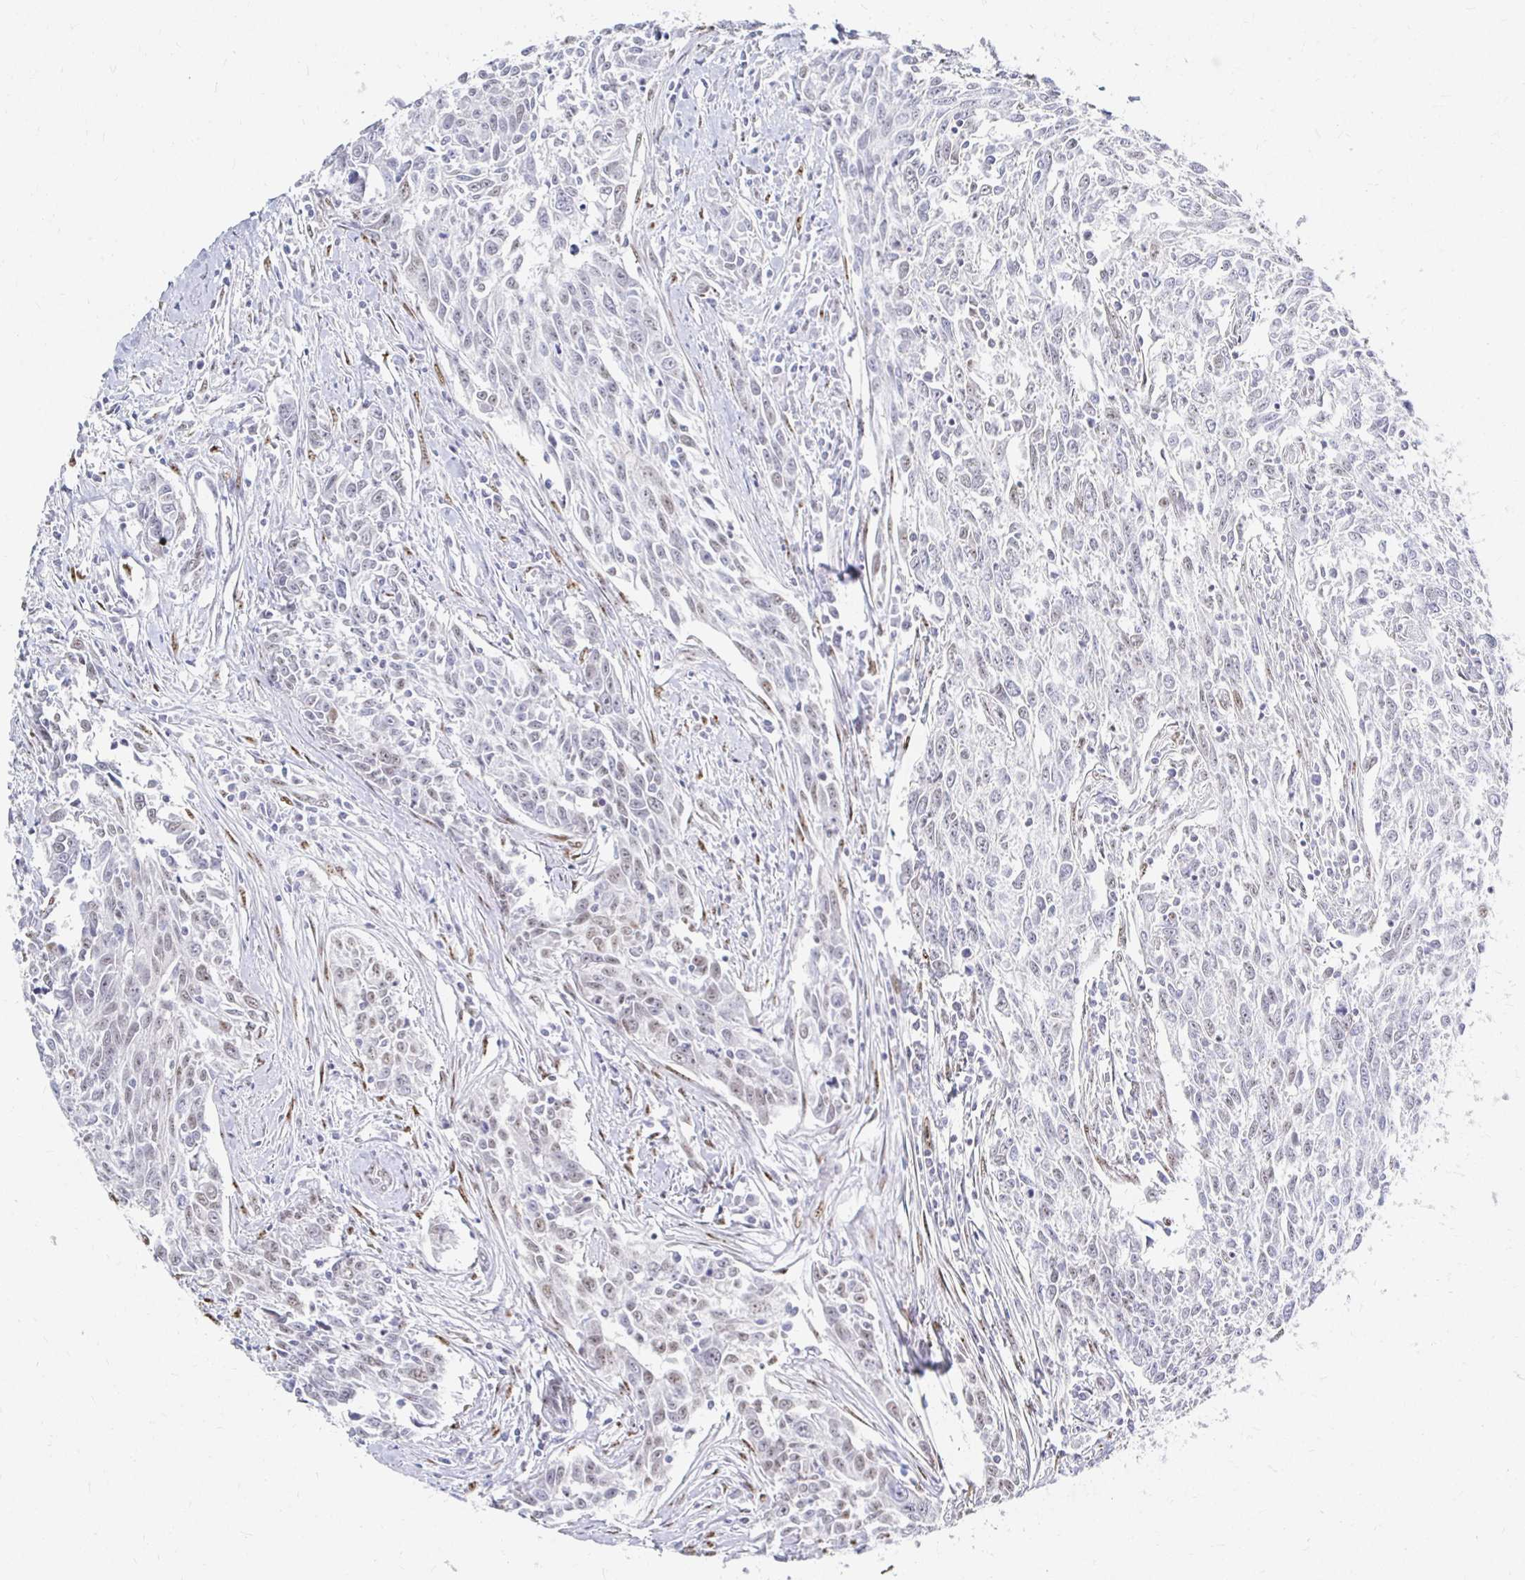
{"staining": {"intensity": "weak", "quantity": "<25%", "location": "nuclear"}, "tissue": "breast cancer", "cell_type": "Tumor cells", "image_type": "cancer", "snomed": [{"axis": "morphology", "description": "Duct carcinoma"}, {"axis": "topography", "description": "Breast"}], "caption": "The histopathology image displays no significant staining in tumor cells of breast invasive ductal carcinoma.", "gene": "CLIC3", "patient": {"sex": "female", "age": 50}}